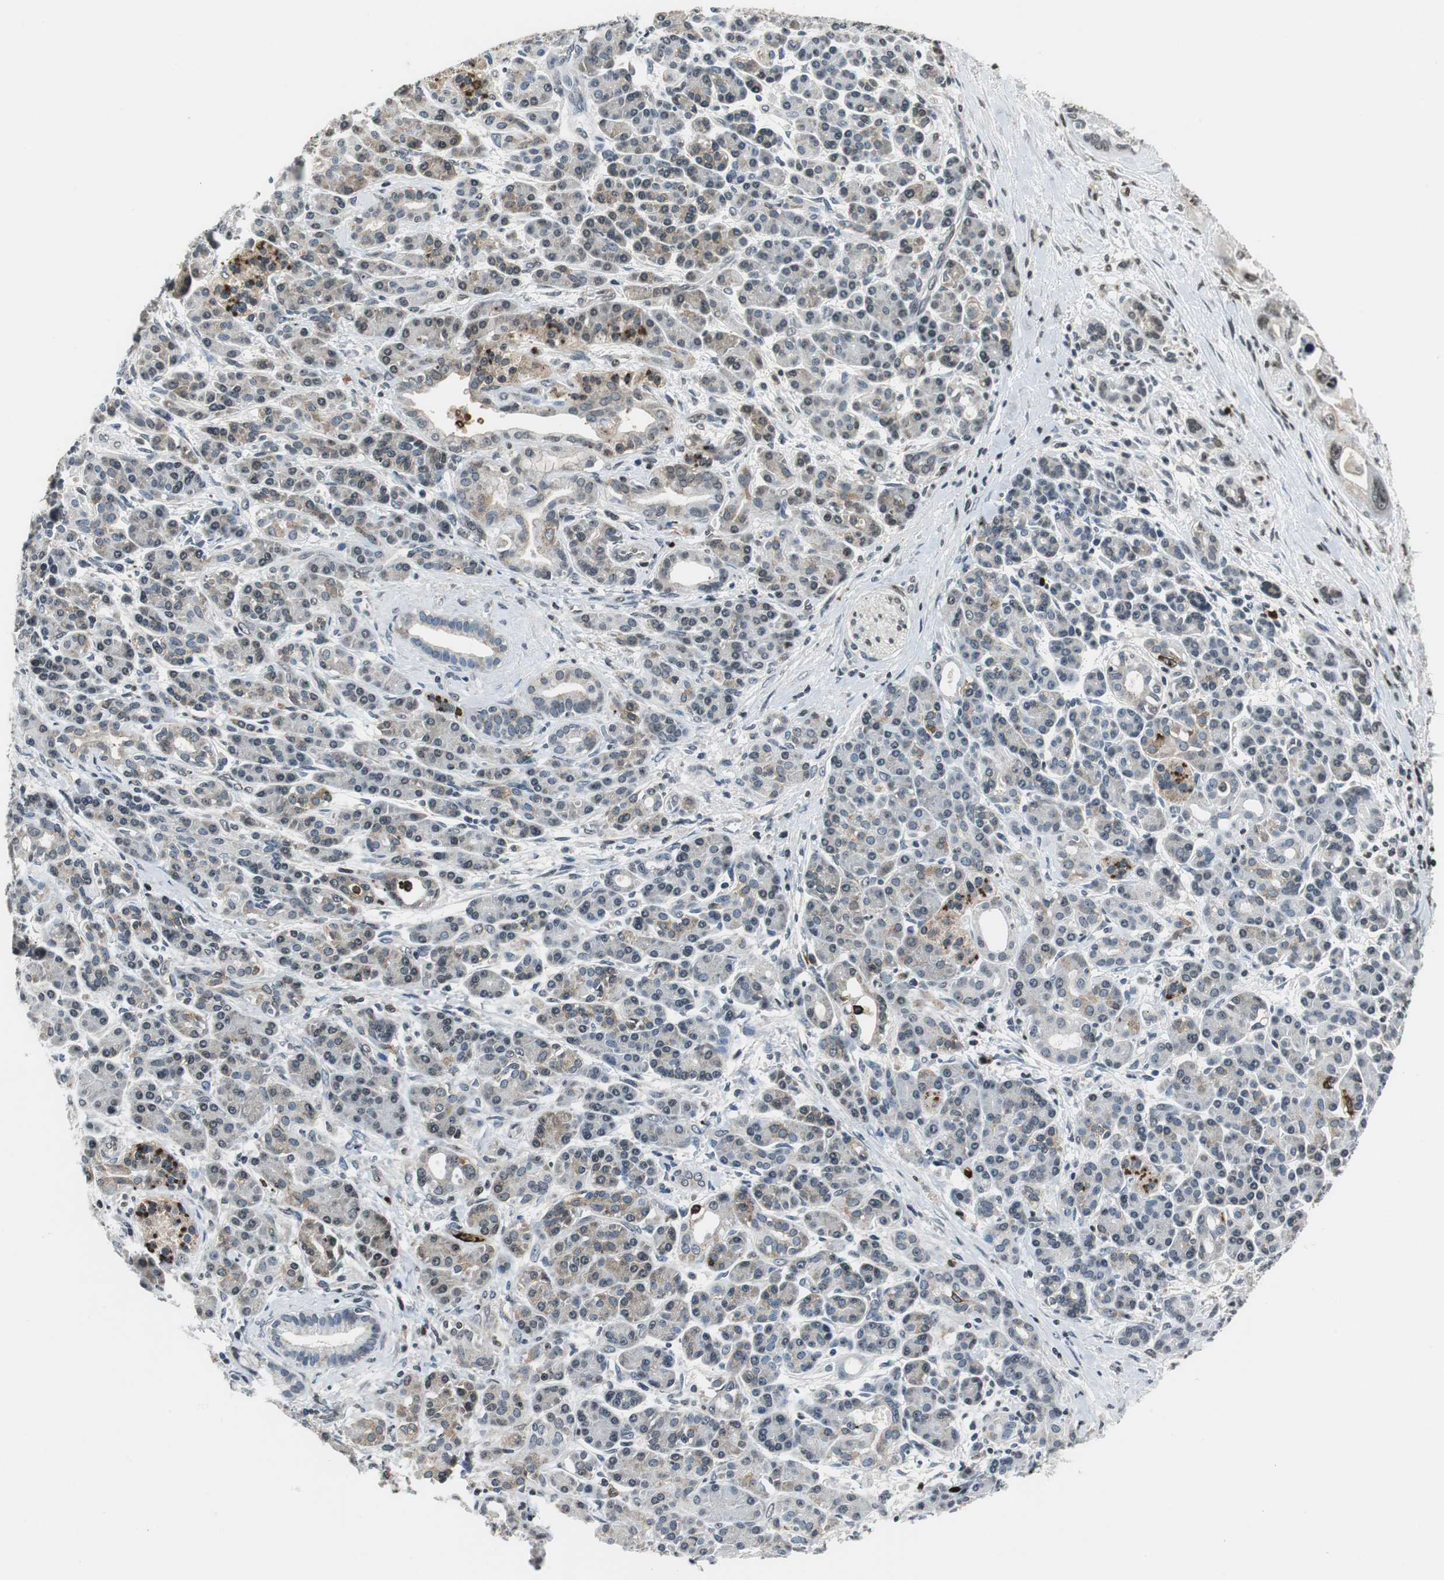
{"staining": {"intensity": "weak", "quantity": "25%-75%", "location": "cytoplasmic/membranous,nuclear"}, "tissue": "pancreatic cancer", "cell_type": "Tumor cells", "image_type": "cancer", "snomed": [{"axis": "morphology", "description": "Adenocarcinoma, NOS"}, {"axis": "topography", "description": "Pancreas"}], "caption": "The immunohistochemical stain labels weak cytoplasmic/membranous and nuclear positivity in tumor cells of pancreatic cancer tissue.", "gene": "ORM1", "patient": {"sex": "female", "age": 77}}